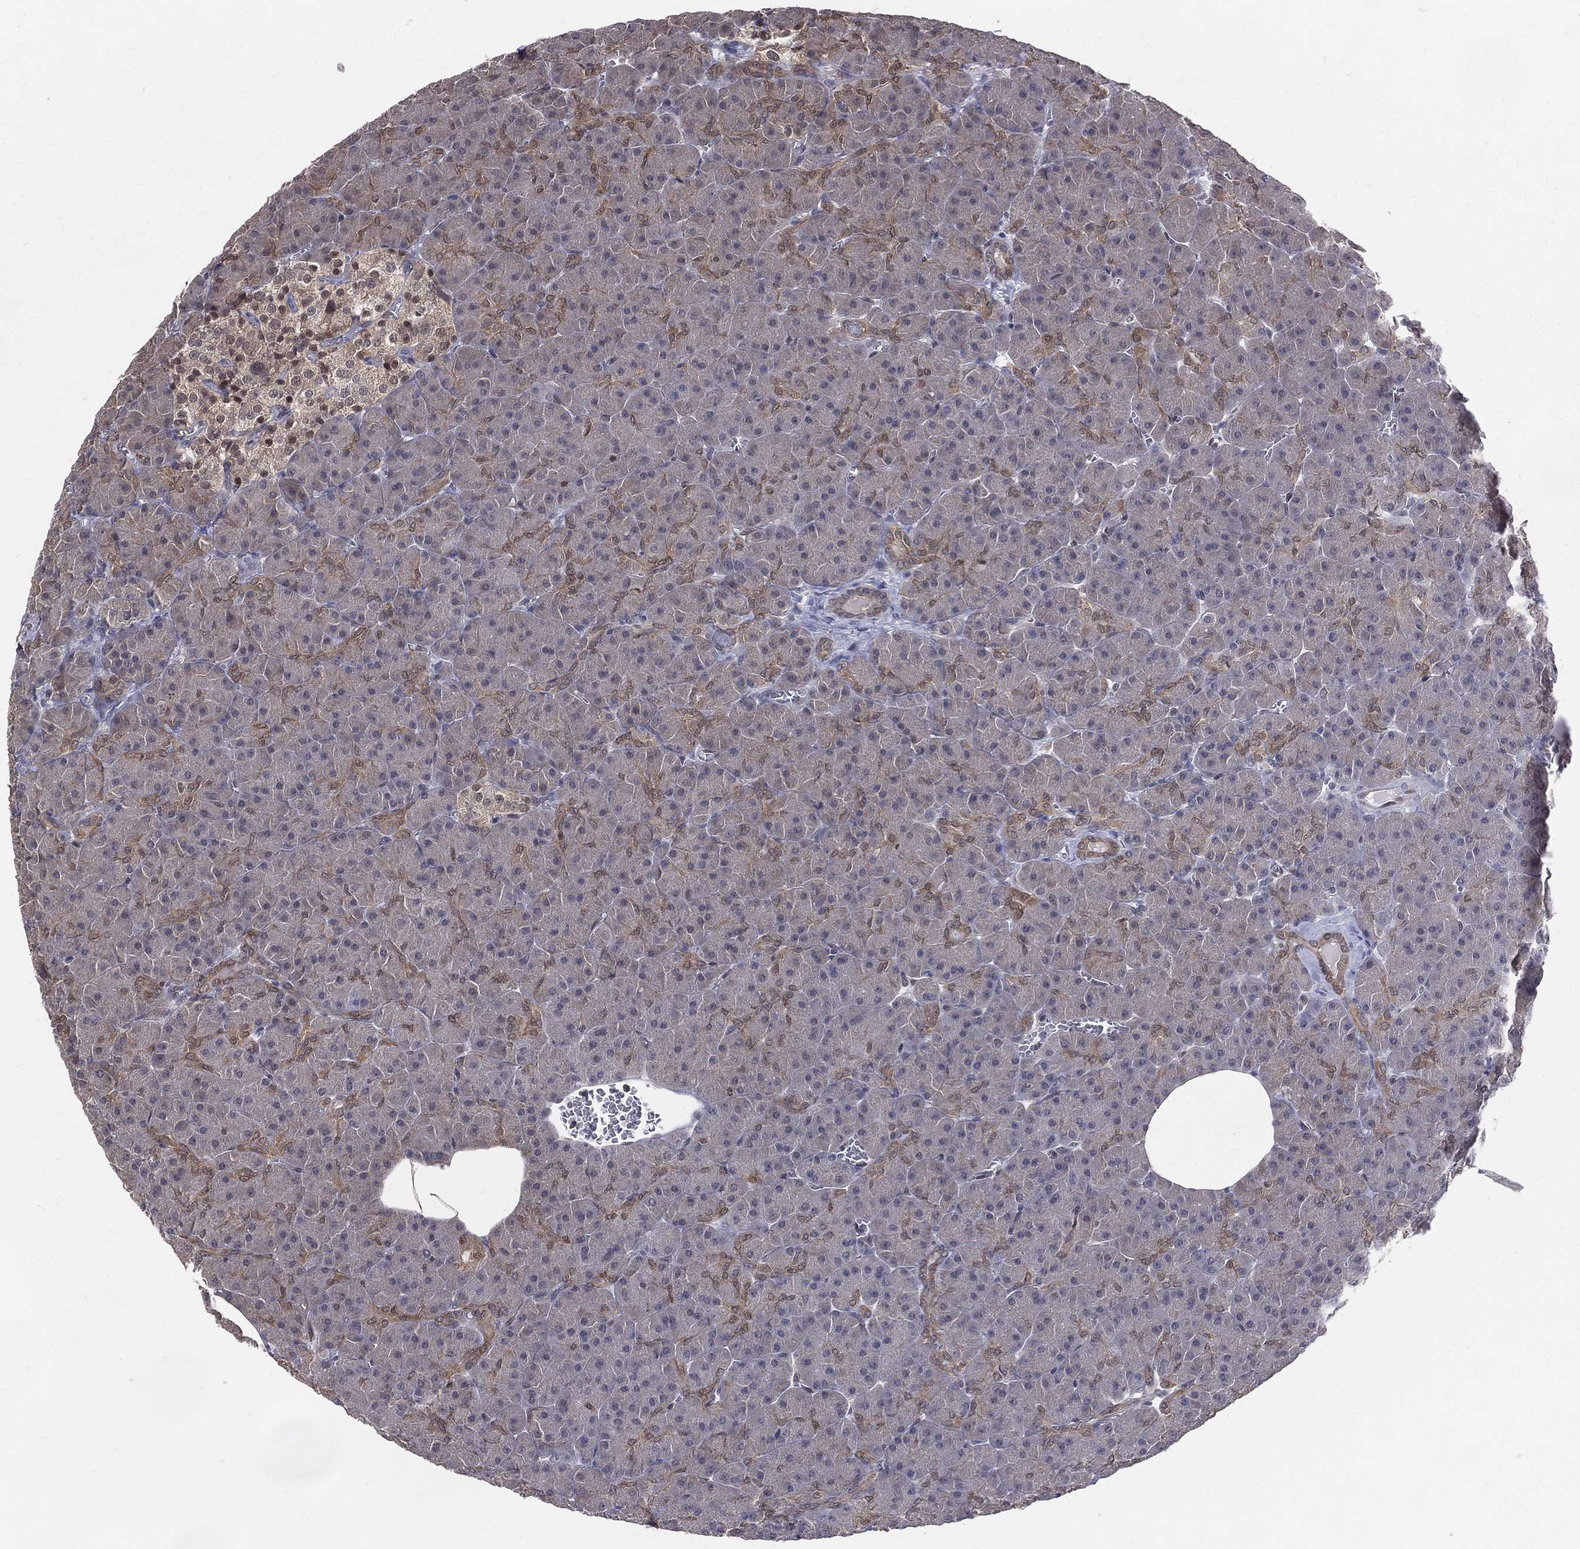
{"staining": {"intensity": "moderate", "quantity": "<25%", "location": "cytoplasmic/membranous,nuclear"}, "tissue": "pancreas", "cell_type": "Exocrine glandular cells", "image_type": "normal", "snomed": [{"axis": "morphology", "description": "Normal tissue, NOS"}, {"axis": "topography", "description": "Pancreas"}], "caption": "Exocrine glandular cells demonstrate low levels of moderate cytoplasmic/membranous,nuclear positivity in approximately <25% of cells in unremarkable human pancreas. (DAB = brown stain, brightfield microscopy at high magnification).", "gene": "GMPR2", "patient": {"sex": "male", "age": 61}}